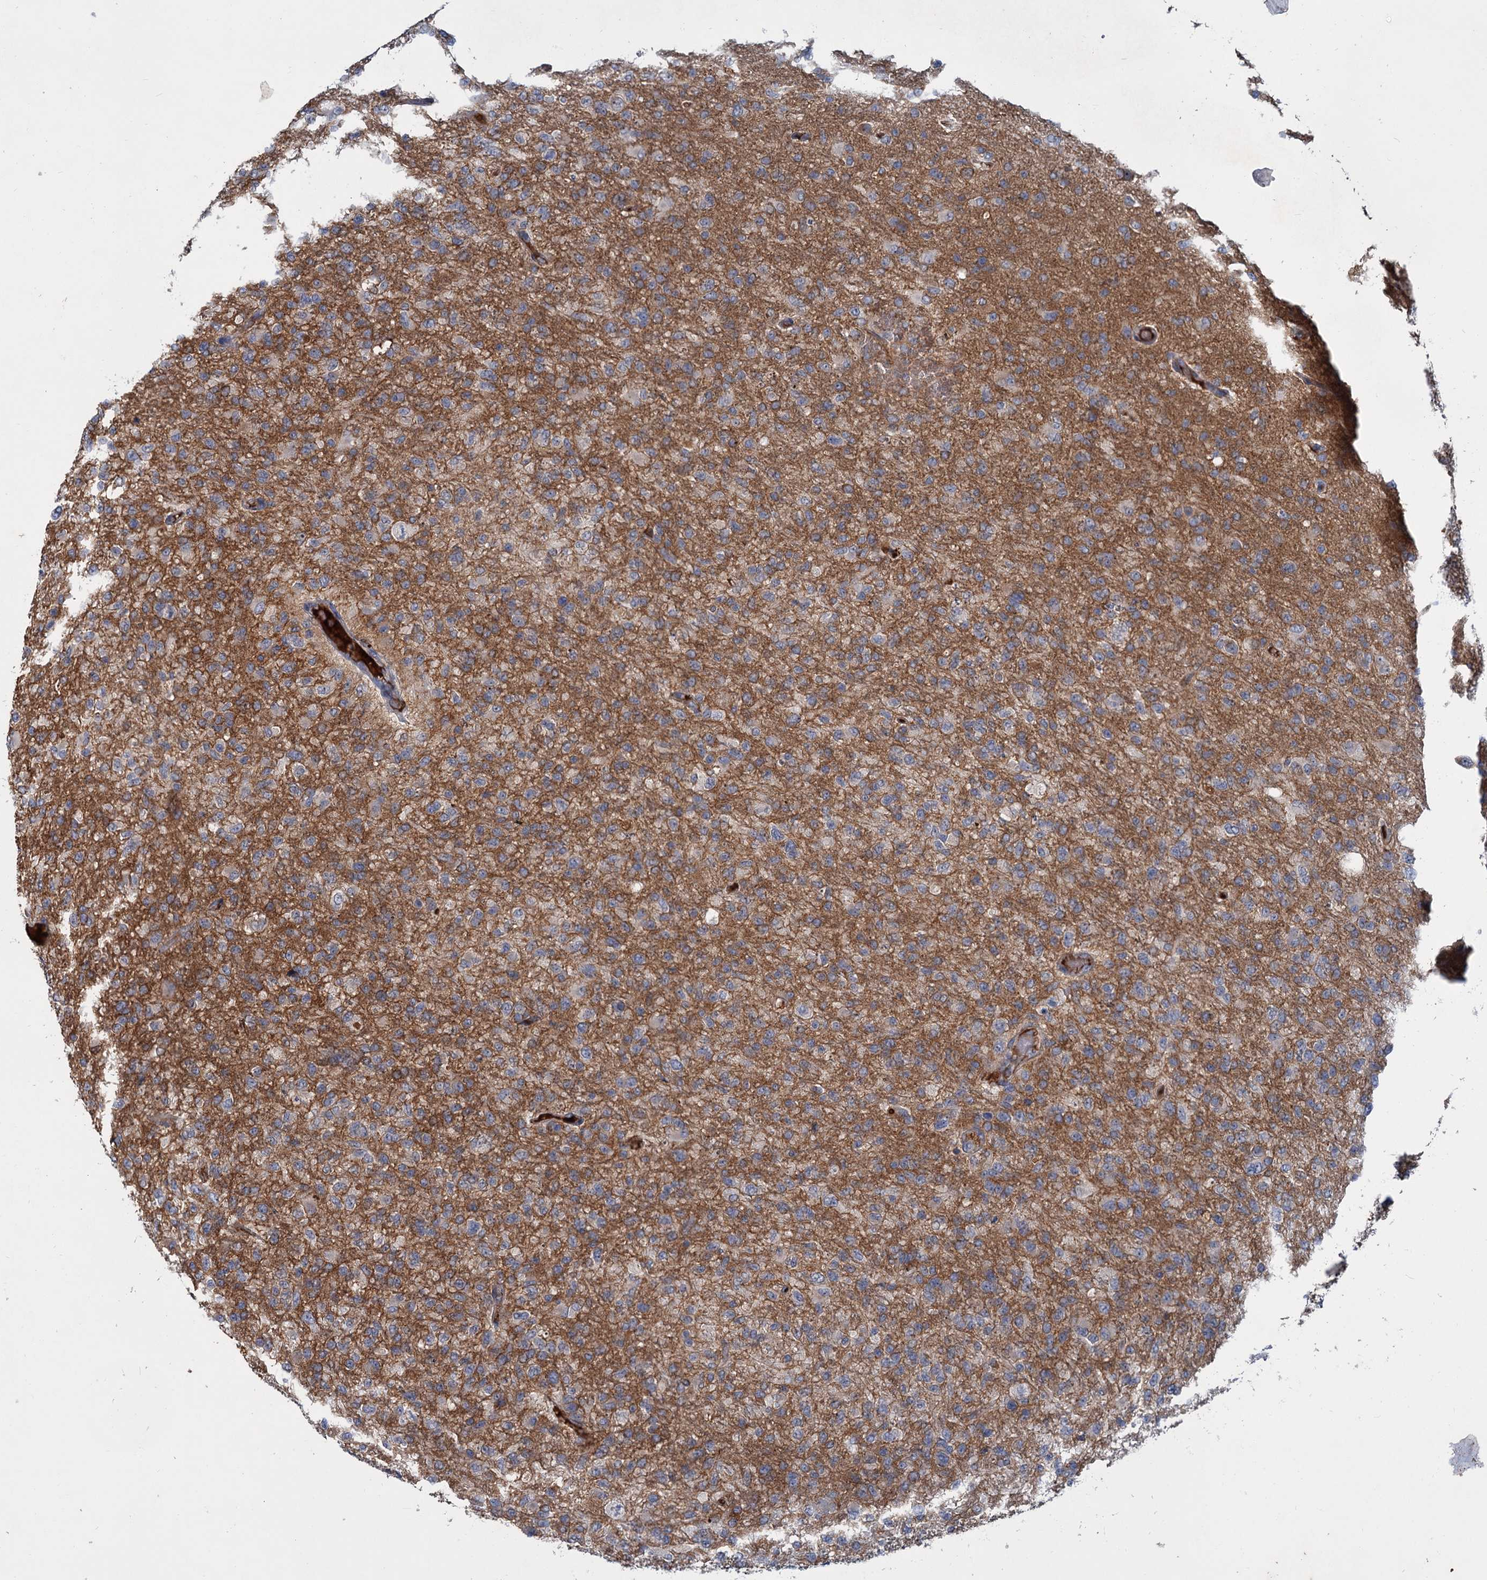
{"staining": {"intensity": "moderate", "quantity": "25%-75%", "location": "cytoplasmic/membranous"}, "tissue": "glioma", "cell_type": "Tumor cells", "image_type": "cancer", "snomed": [{"axis": "morphology", "description": "Glioma, malignant, High grade"}, {"axis": "topography", "description": "Brain"}], "caption": "Immunohistochemistry (DAB) staining of glioma shows moderate cytoplasmic/membranous protein positivity in approximately 25%-75% of tumor cells.", "gene": "CHRD", "patient": {"sex": "female", "age": 74}}